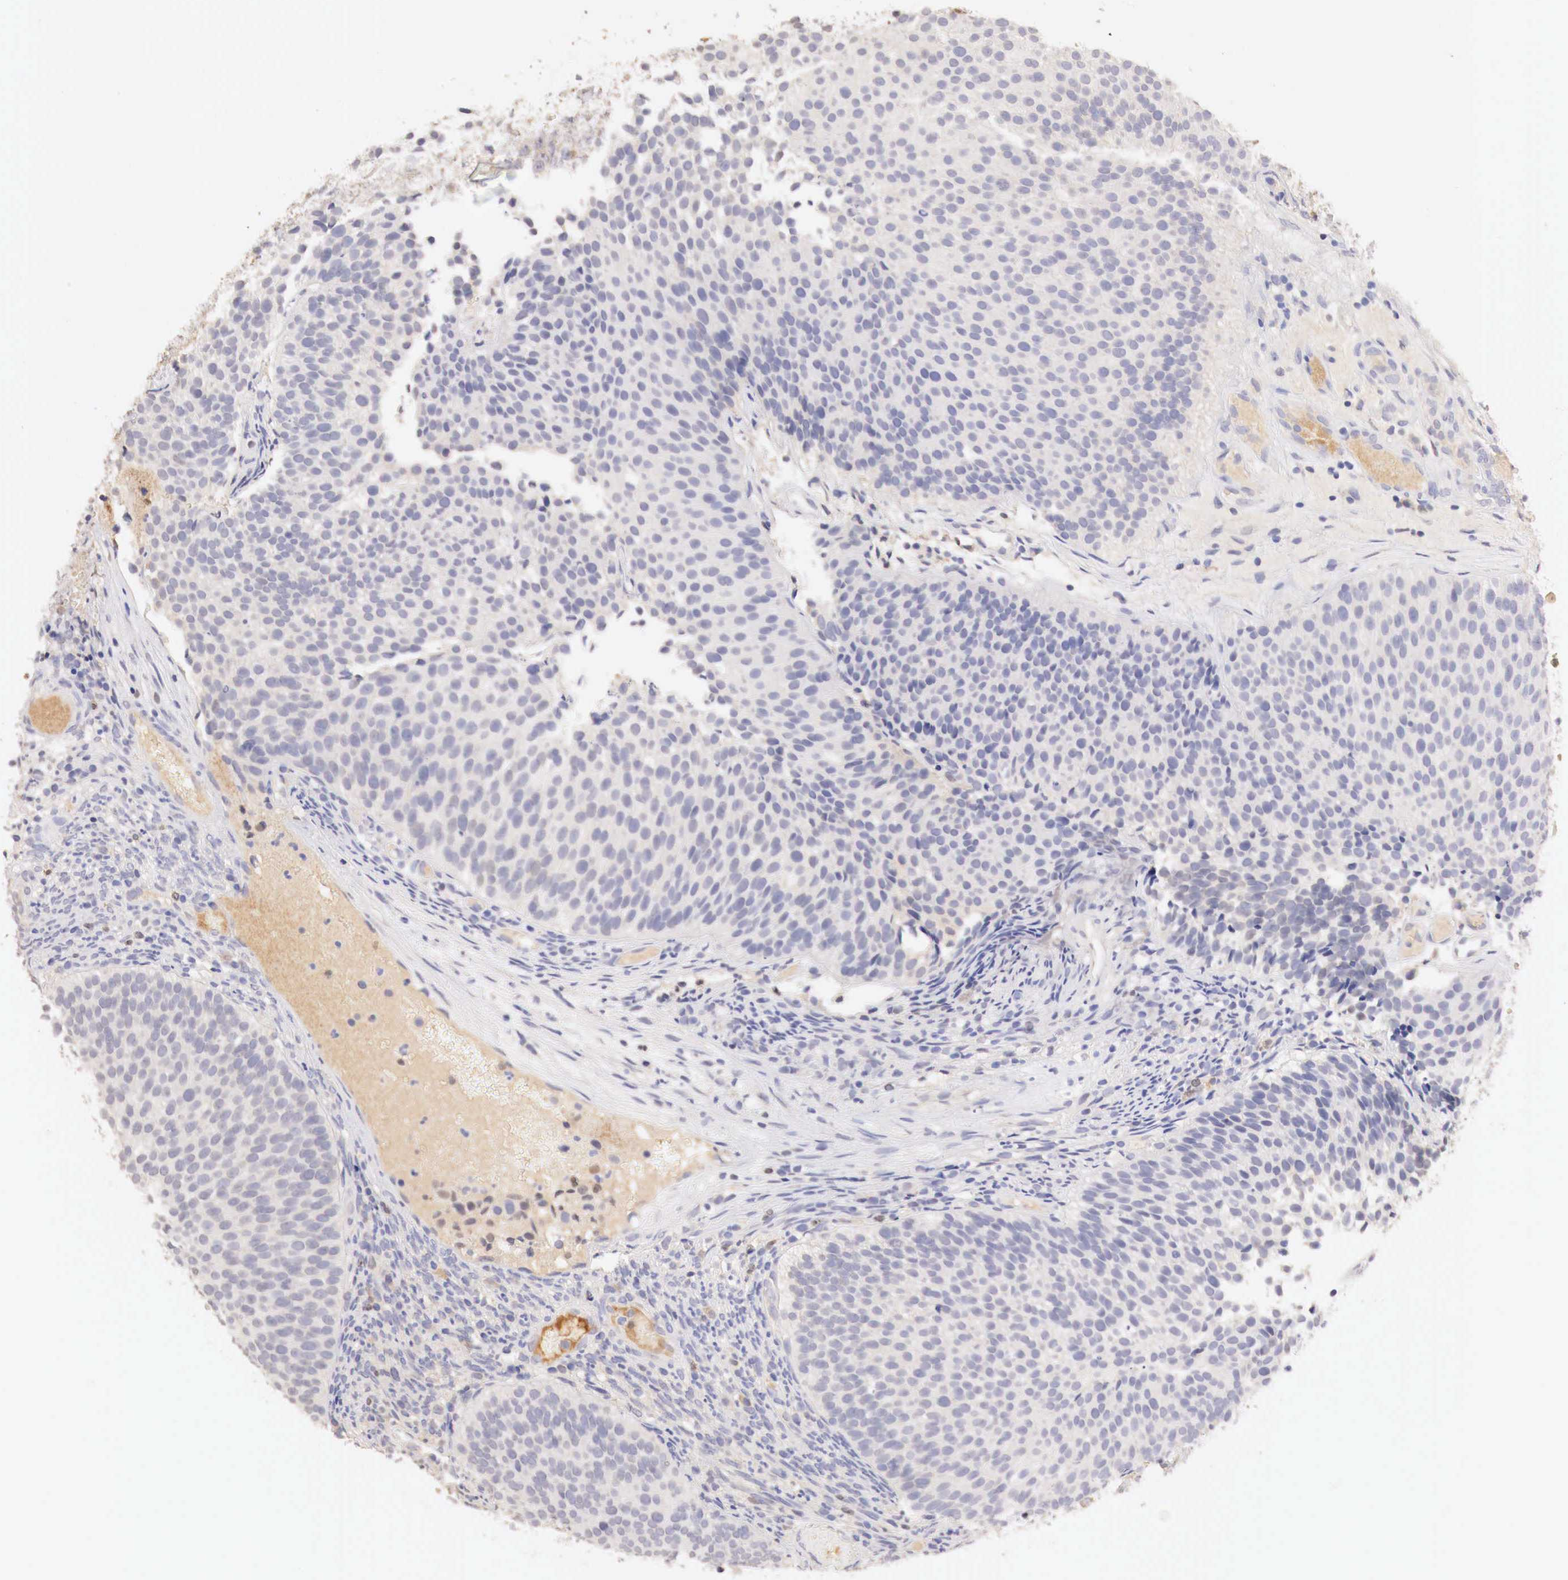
{"staining": {"intensity": "negative", "quantity": "none", "location": "none"}, "tissue": "urothelial cancer", "cell_type": "Tumor cells", "image_type": "cancer", "snomed": [{"axis": "morphology", "description": "Urothelial carcinoma, Low grade"}, {"axis": "topography", "description": "Urinary bladder"}], "caption": "Immunohistochemistry of human urothelial cancer demonstrates no positivity in tumor cells.", "gene": "GATA1", "patient": {"sex": "male", "age": 85}}